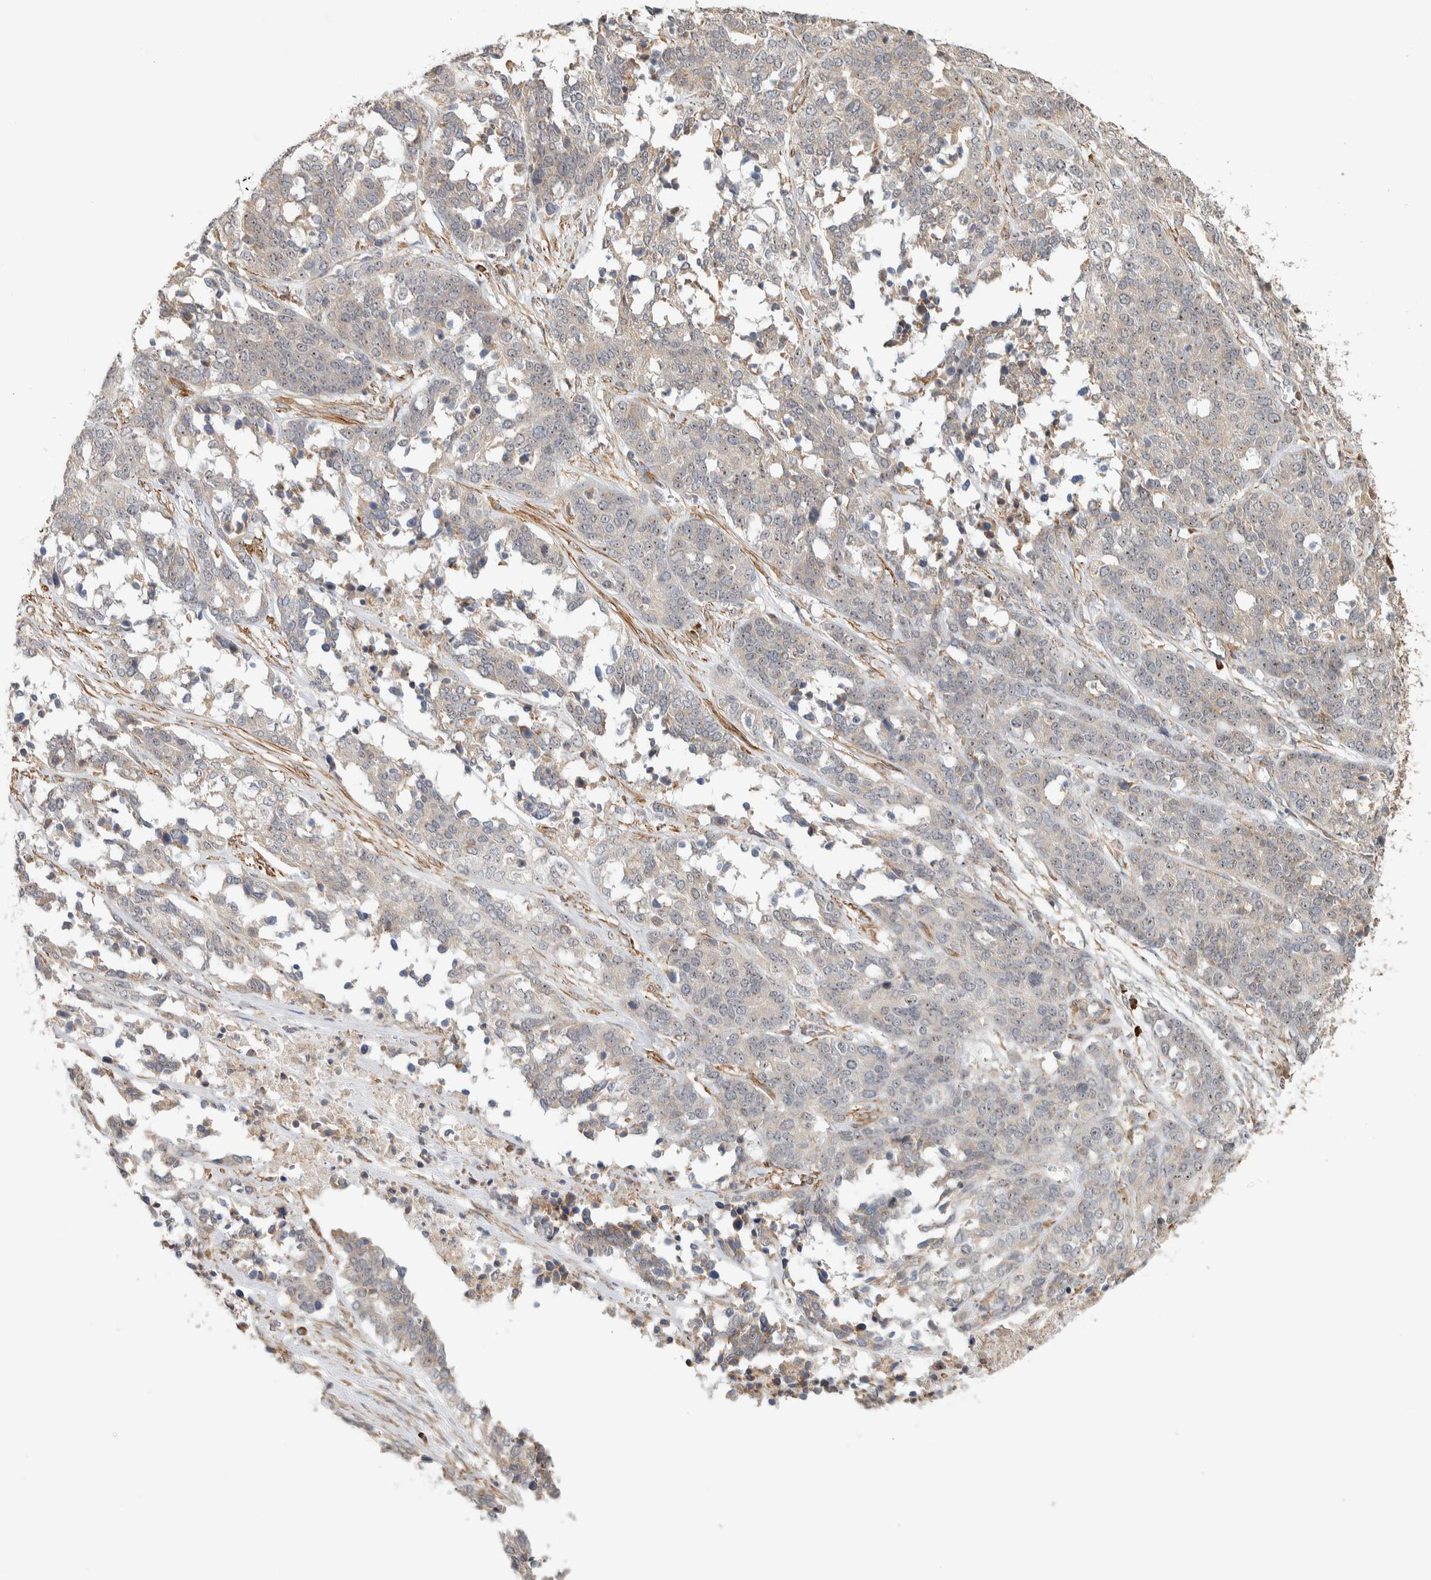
{"staining": {"intensity": "negative", "quantity": "none", "location": "none"}, "tissue": "ovarian cancer", "cell_type": "Tumor cells", "image_type": "cancer", "snomed": [{"axis": "morphology", "description": "Cystadenocarcinoma, serous, NOS"}, {"axis": "topography", "description": "Ovary"}], "caption": "Immunohistochemical staining of serous cystadenocarcinoma (ovarian) reveals no significant expression in tumor cells.", "gene": "KLHL40", "patient": {"sex": "female", "age": 44}}